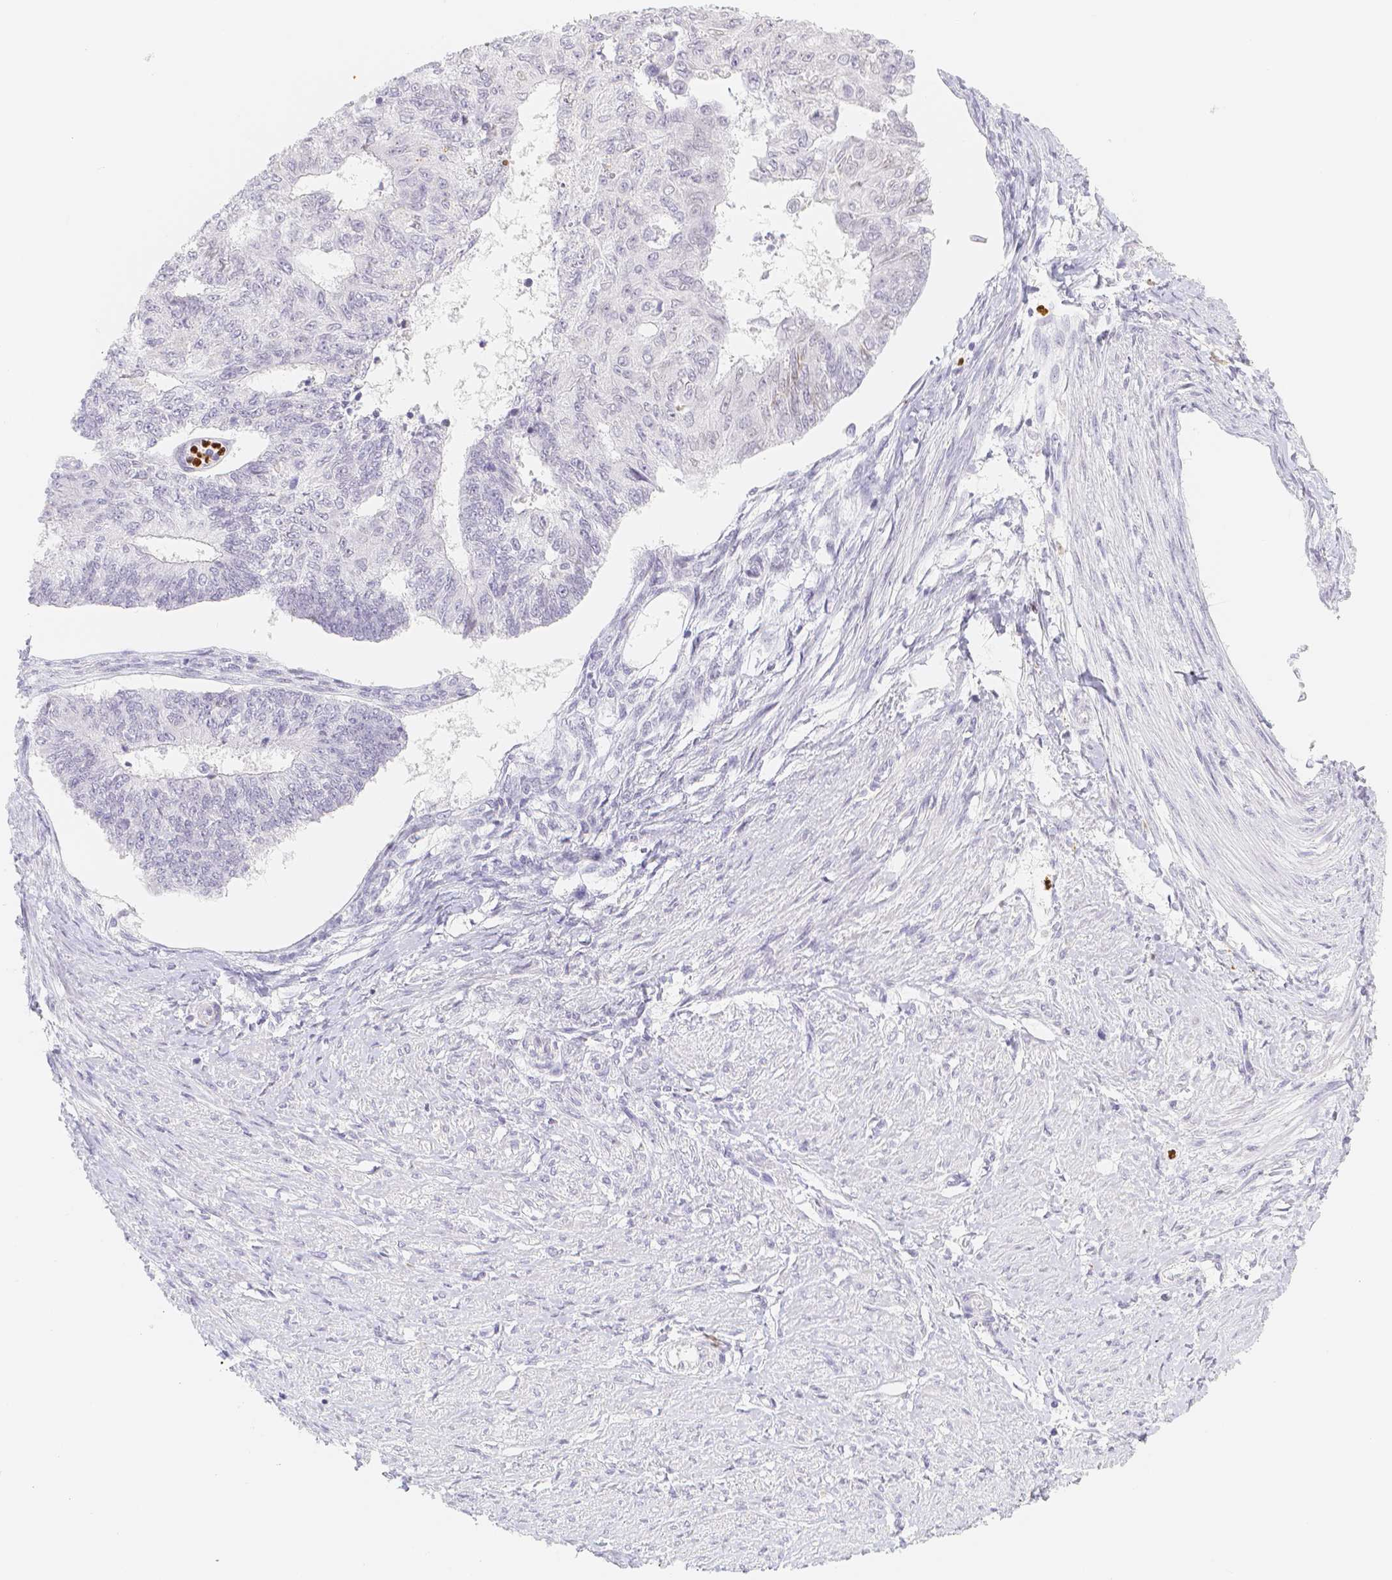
{"staining": {"intensity": "negative", "quantity": "none", "location": "none"}, "tissue": "endometrial cancer", "cell_type": "Tumor cells", "image_type": "cancer", "snomed": [{"axis": "morphology", "description": "Adenocarcinoma, NOS"}, {"axis": "topography", "description": "Endometrium"}], "caption": "DAB immunohistochemical staining of endometrial adenocarcinoma reveals no significant staining in tumor cells. (DAB (3,3'-diaminobenzidine) immunohistochemistry with hematoxylin counter stain).", "gene": "PADI4", "patient": {"sex": "female", "age": 32}}